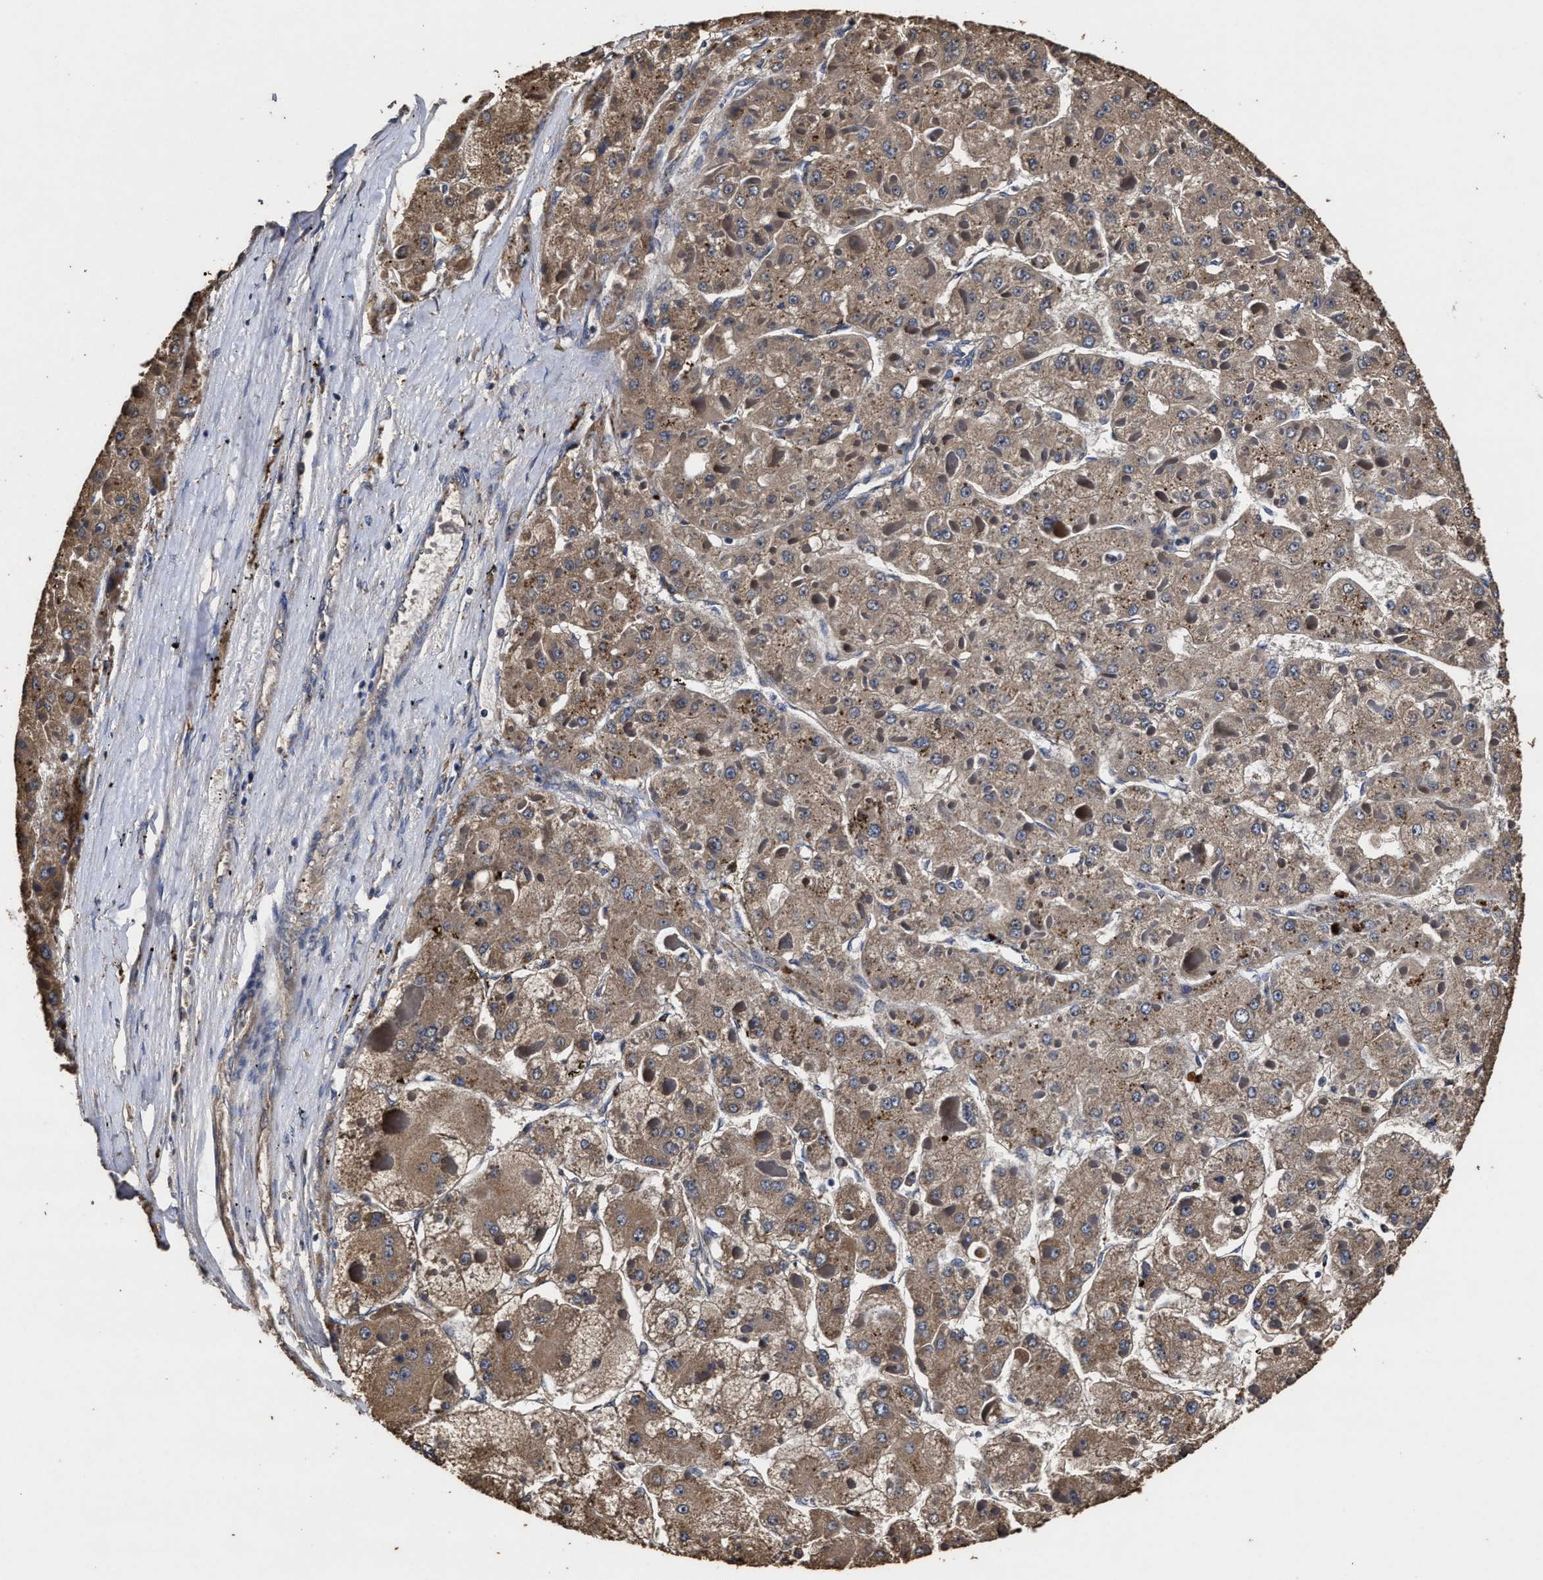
{"staining": {"intensity": "weak", "quantity": ">75%", "location": "cytoplasmic/membranous"}, "tissue": "liver cancer", "cell_type": "Tumor cells", "image_type": "cancer", "snomed": [{"axis": "morphology", "description": "Carcinoma, Hepatocellular, NOS"}, {"axis": "topography", "description": "Liver"}], "caption": "Weak cytoplasmic/membranous expression is present in about >75% of tumor cells in hepatocellular carcinoma (liver).", "gene": "PPM1K", "patient": {"sex": "female", "age": 73}}